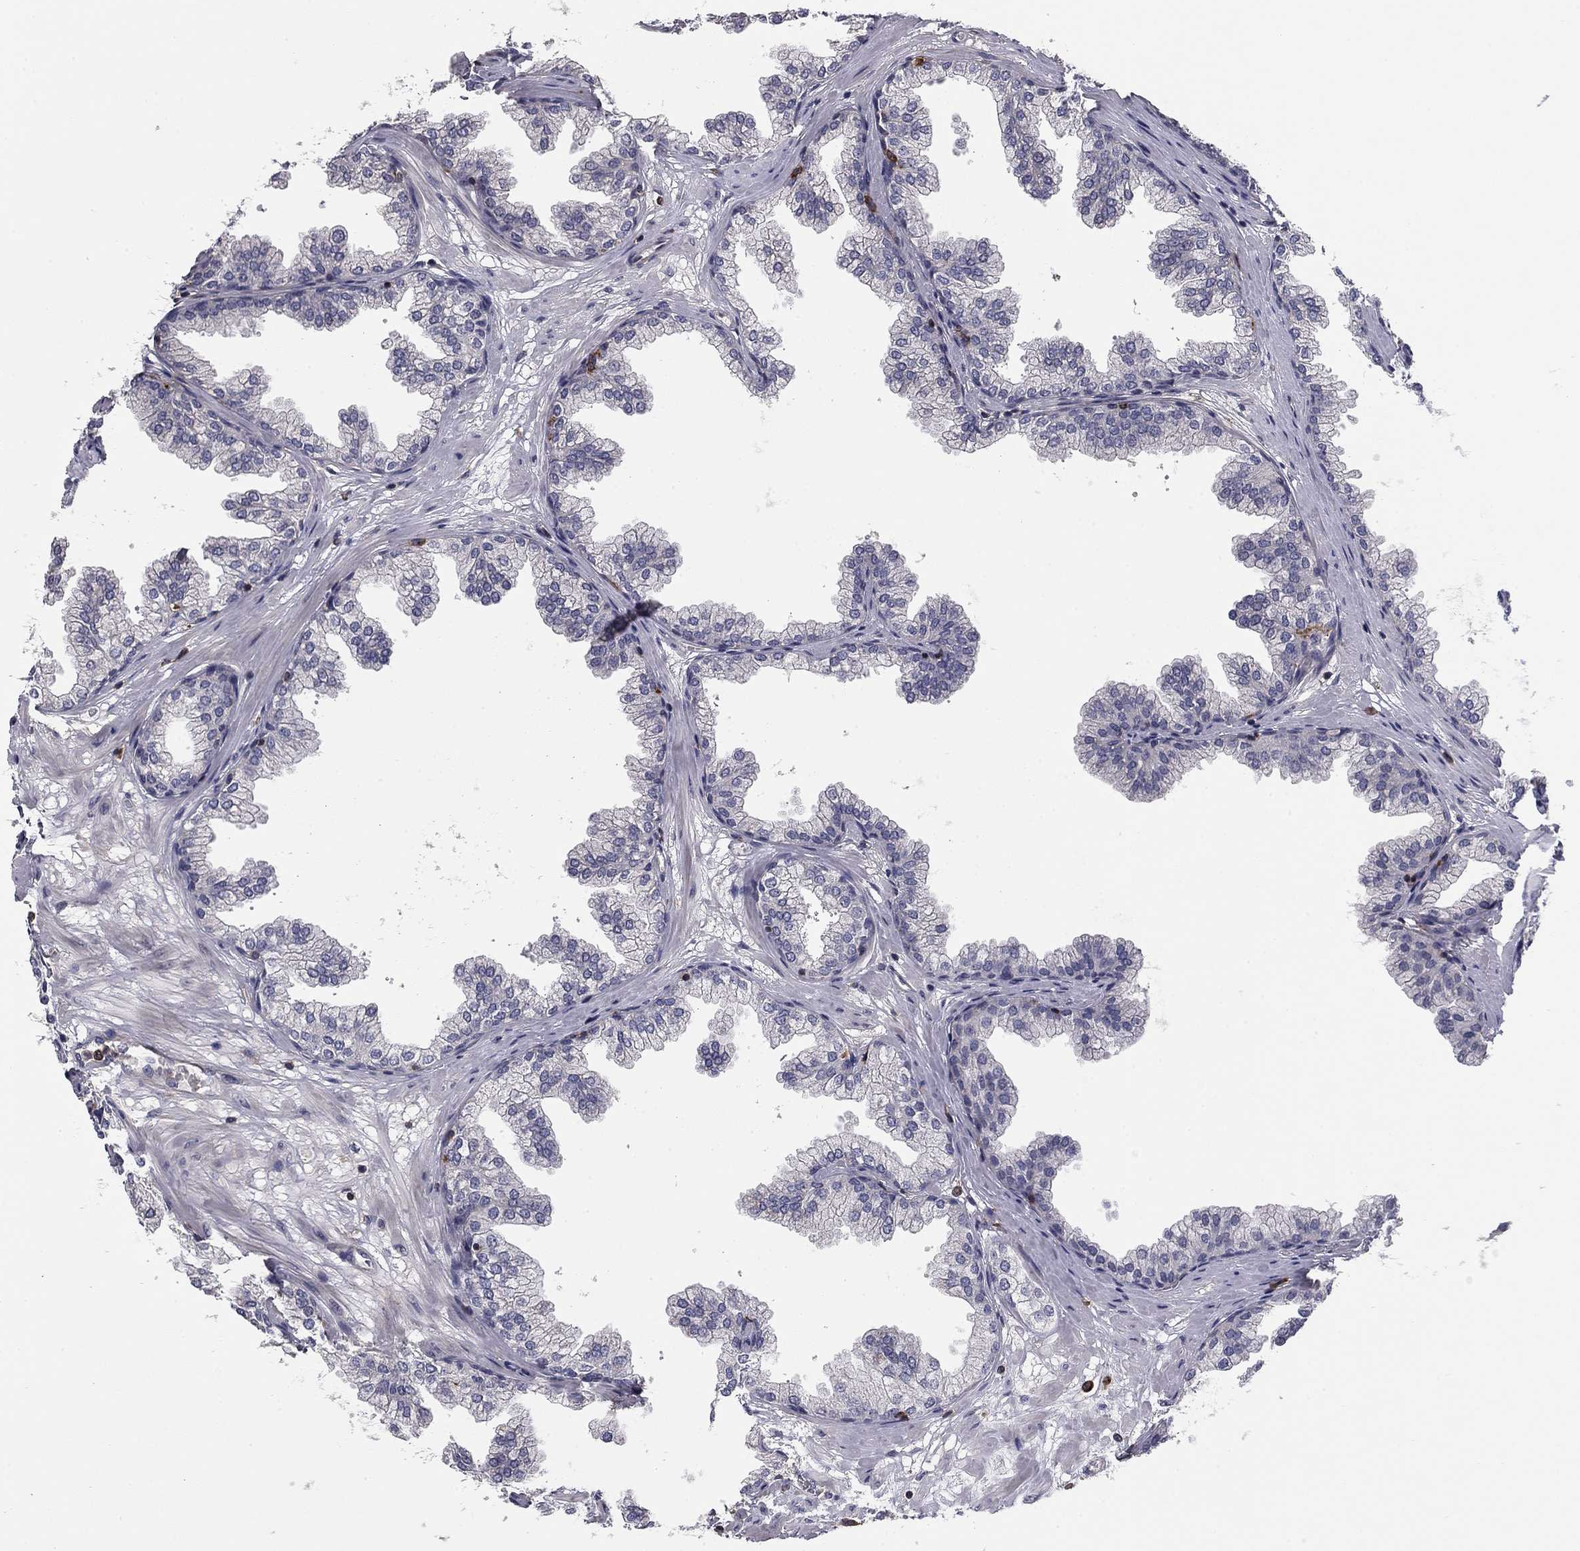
{"staining": {"intensity": "negative", "quantity": "none", "location": "none"}, "tissue": "prostate", "cell_type": "Glandular cells", "image_type": "normal", "snomed": [{"axis": "morphology", "description": "Normal tissue, NOS"}, {"axis": "topography", "description": "Prostate"}], "caption": "Protein analysis of normal prostate exhibits no significant staining in glandular cells.", "gene": "PLCB2", "patient": {"sex": "male", "age": 37}}